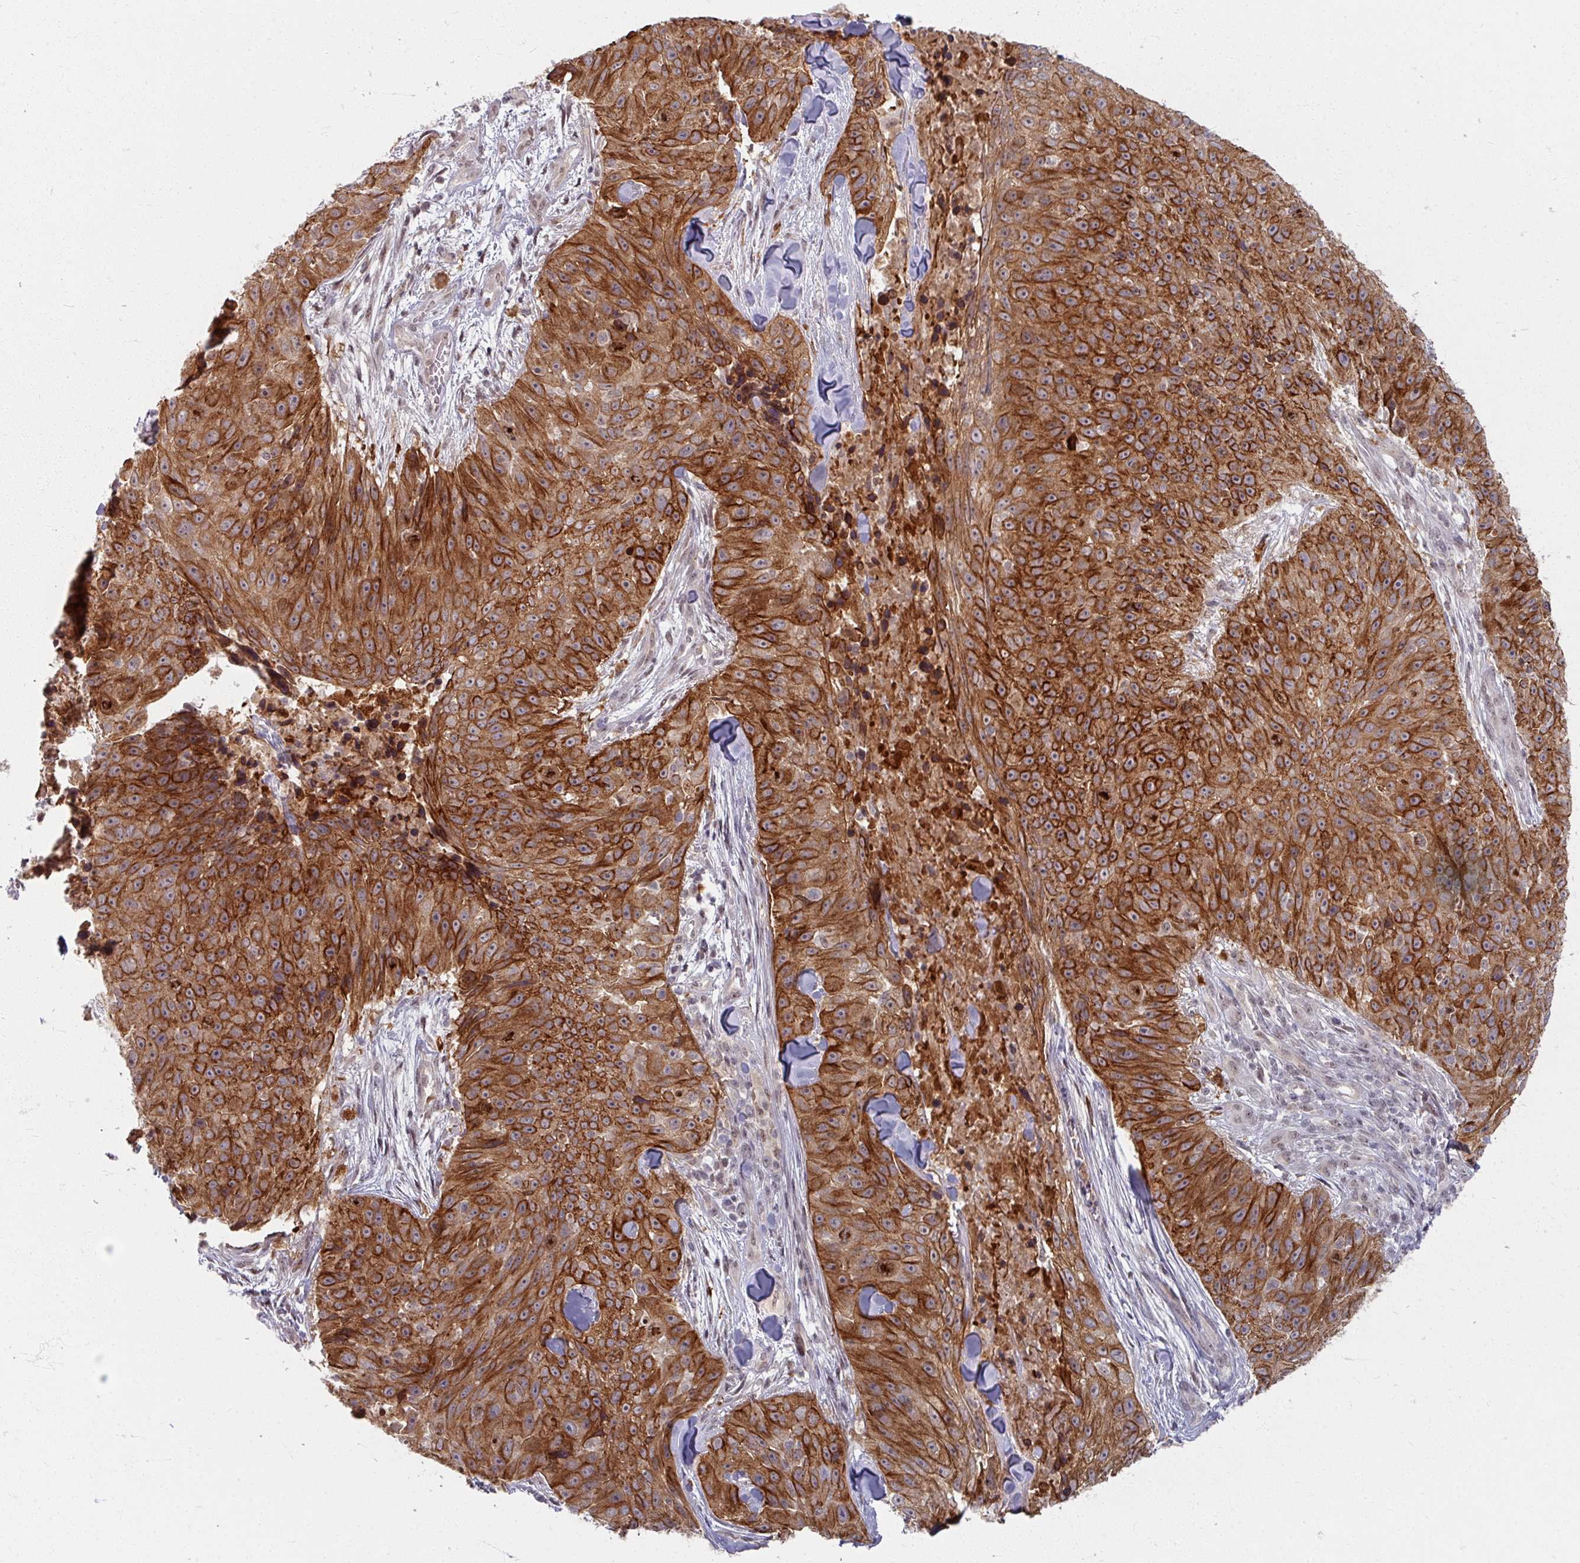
{"staining": {"intensity": "strong", "quantity": ">75%", "location": "cytoplasmic/membranous"}, "tissue": "skin cancer", "cell_type": "Tumor cells", "image_type": "cancer", "snomed": [{"axis": "morphology", "description": "Squamous cell carcinoma, NOS"}, {"axis": "topography", "description": "Skin"}], "caption": "This is an image of immunohistochemistry staining of skin cancer (squamous cell carcinoma), which shows strong positivity in the cytoplasmic/membranous of tumor cells.", "gene": "KLC3", "patient": {"sex": "female", "age": 87}}